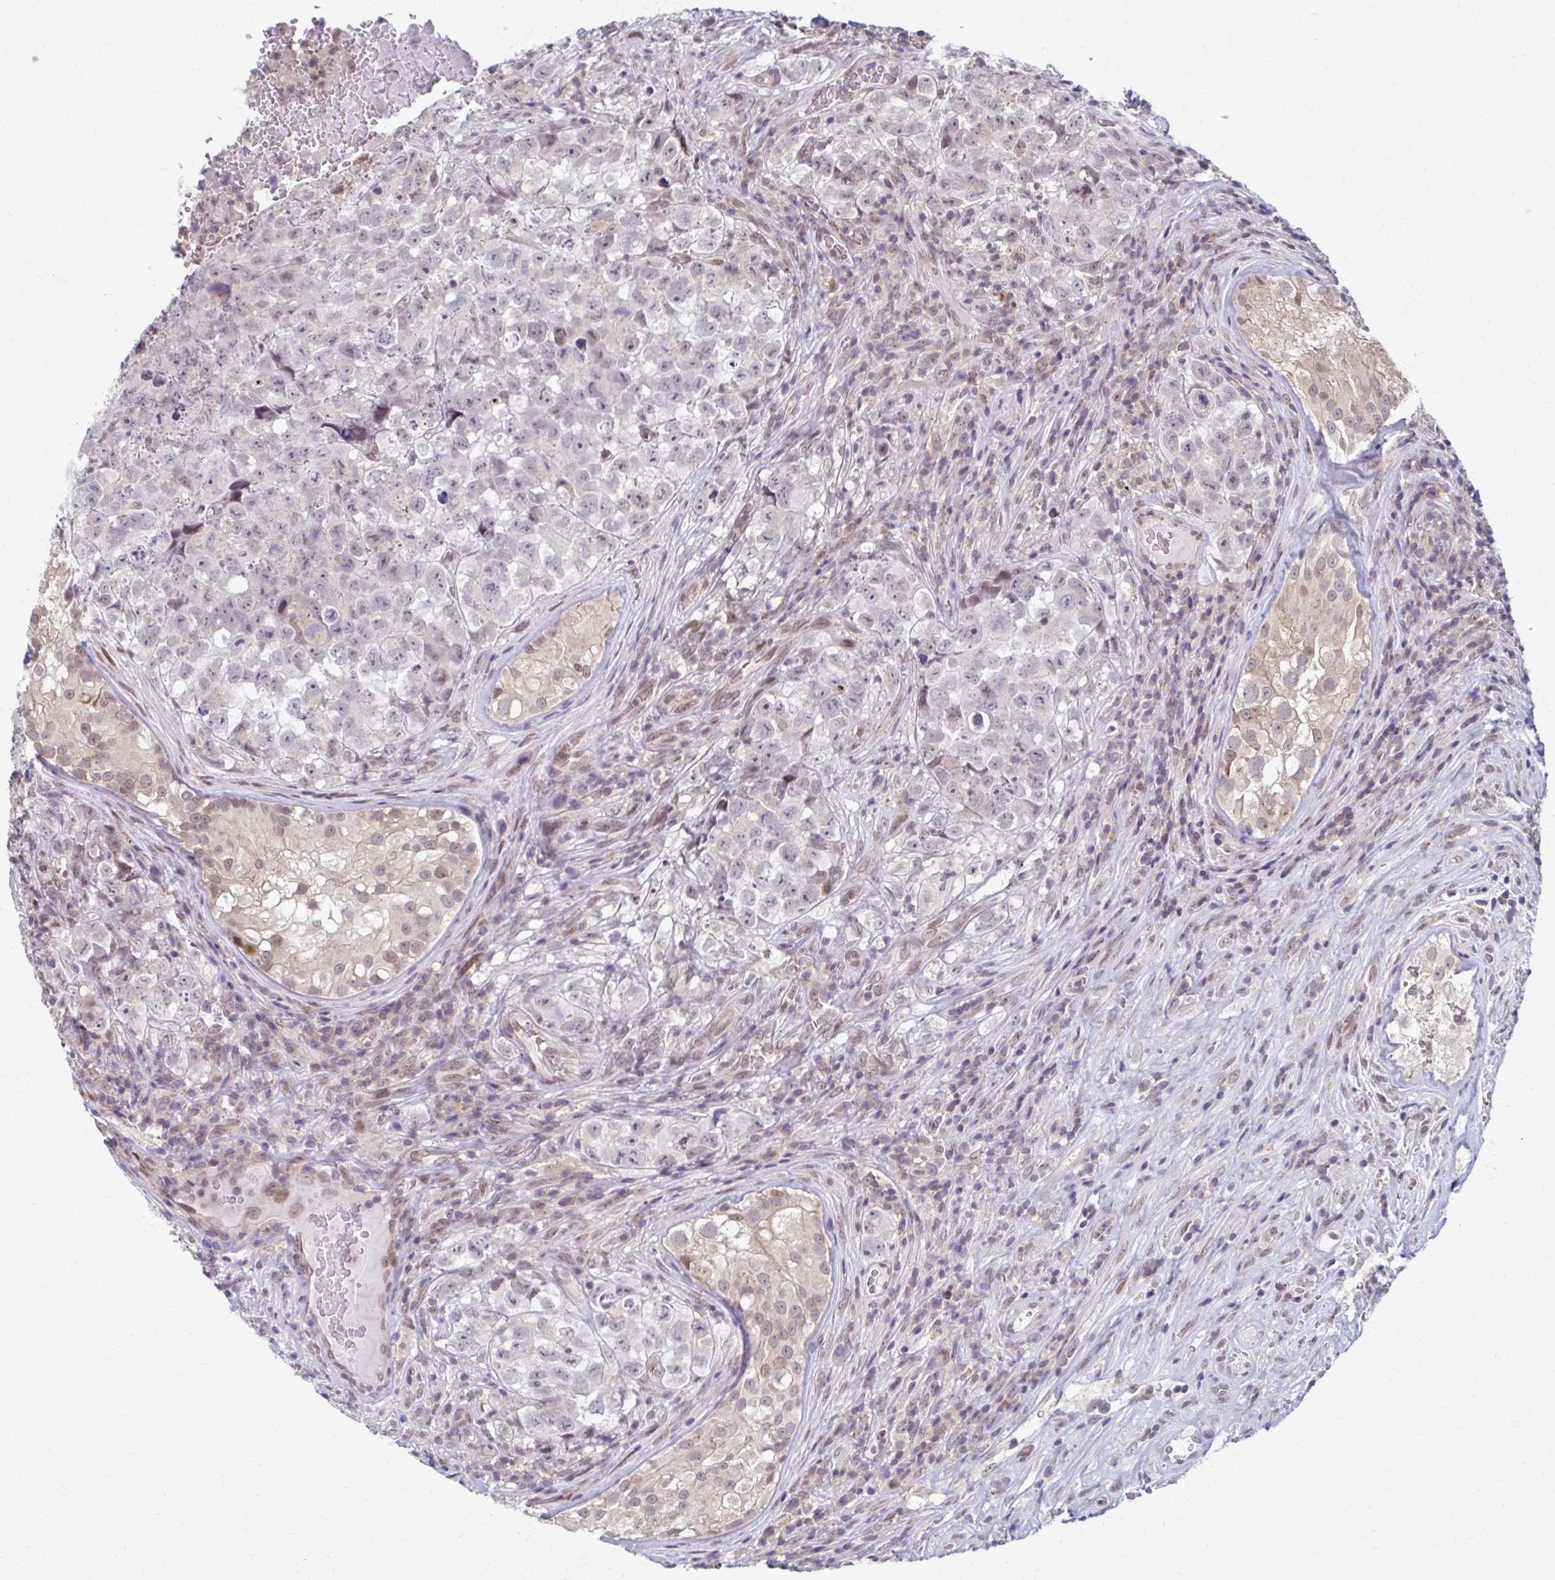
{"staining": {"intensity": "negative", "quantity": "none", "location": "none"}, "tissue": "testis cancer", "cell_type": "Tumor cells", "image_type": "cancer", "snomed": [{"axis": "morphology", "description": "Carcinoma, Embryonal, NOS"}, {"axis": "topography", "description": "Testis"}], "caption": "This is an IHC image of human testis embryonal carcinoma. There is no staining in tumor cells.", "gene": "SETBP1", "patient": {"sex": "male", "age": 18}}